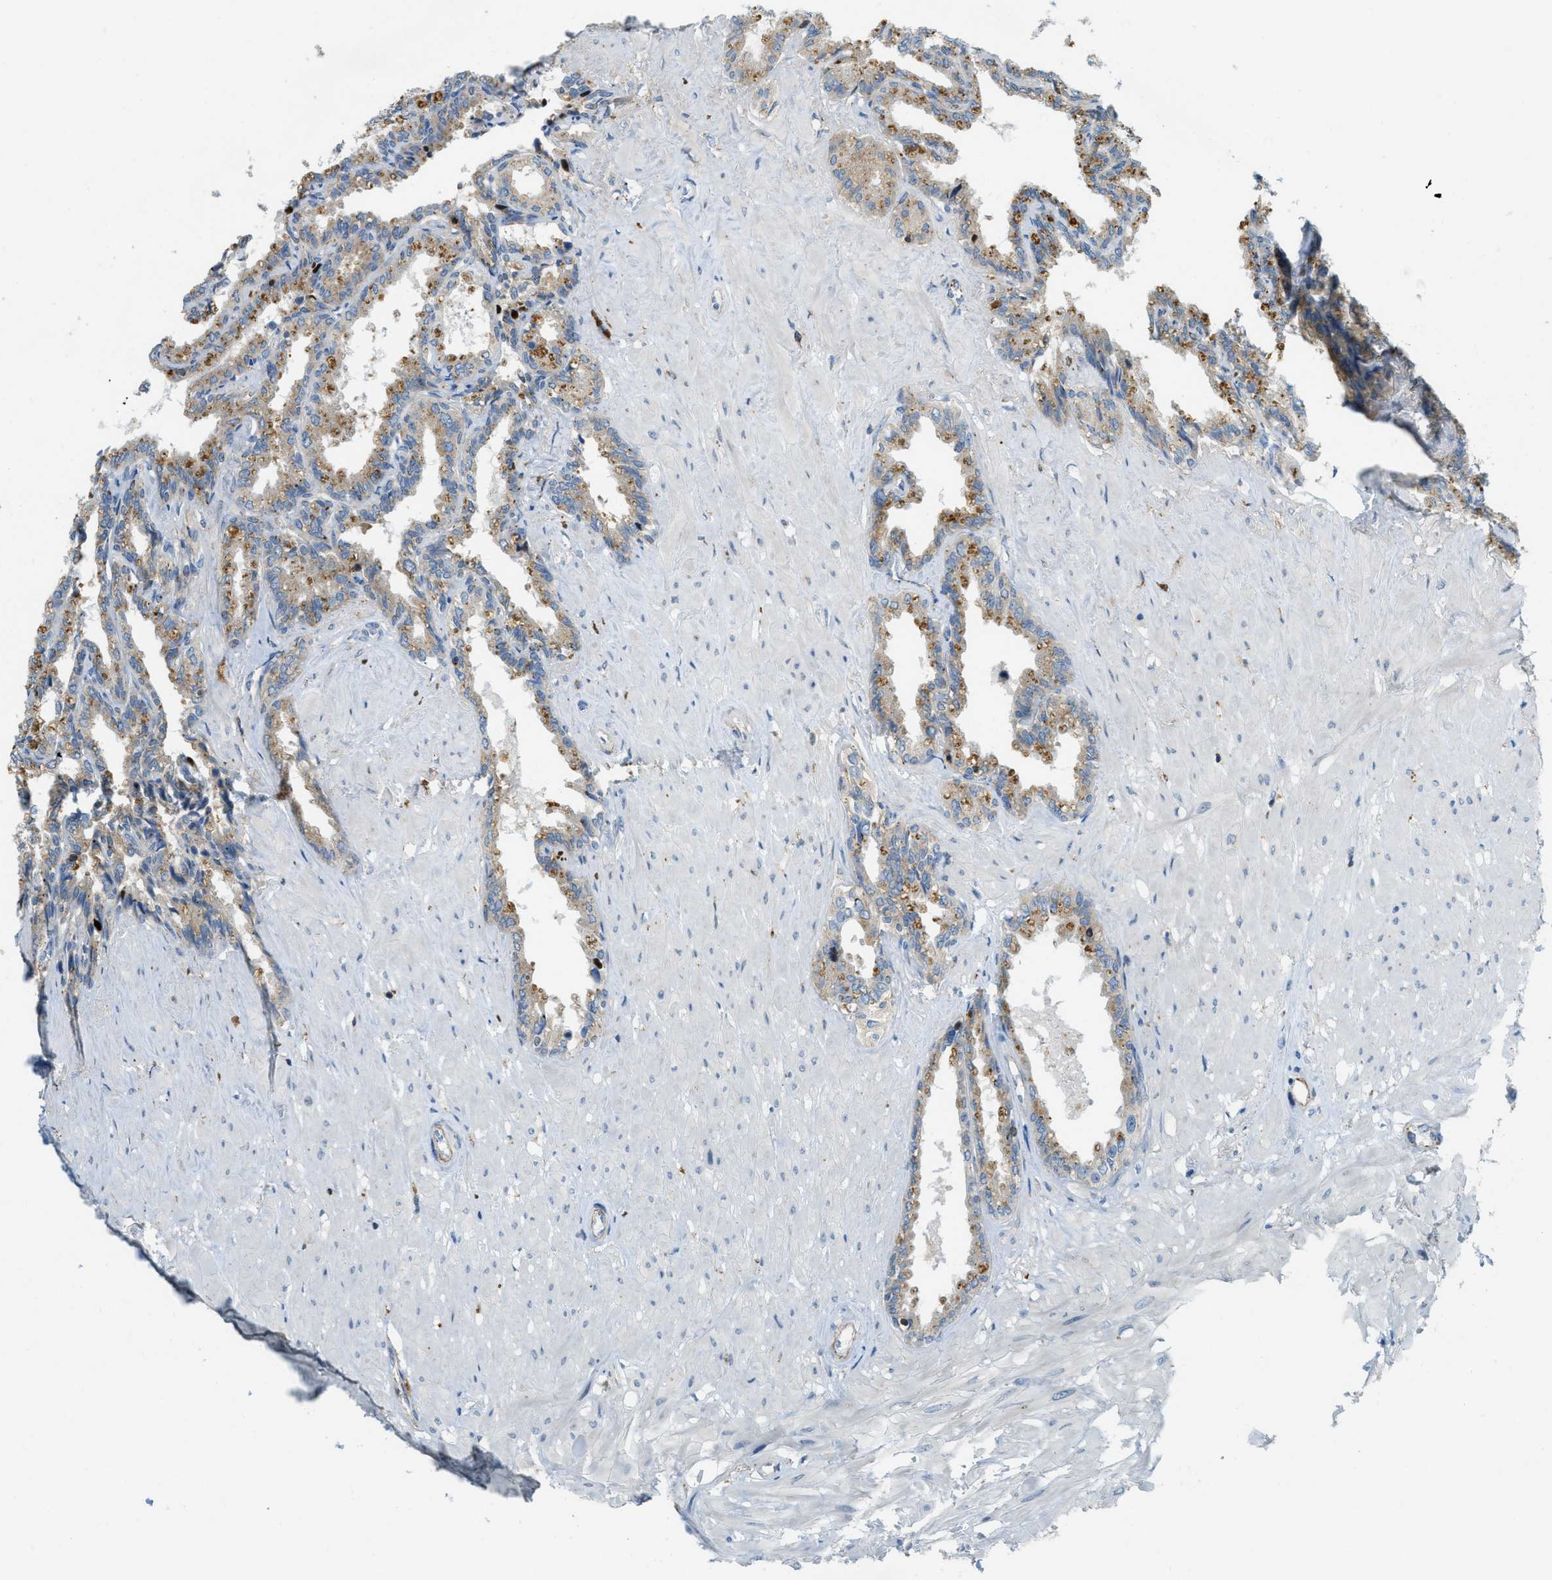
{"staining": {"intensity": "moderate", "quantity": ">75%", "location": "cytoplasmic/membranous"}, "tissue": "seminal vesicle", "cell_type": "Glandular cells", "image_type": "normal", "snomed": [{"axis": "morphology", "description": "Normal tissue, NOS"}, {"axis": "topography", "description": "Seminal veicle"}], "caption": "IHC of normal human seminal vesicle reveals medium levels of moderate cytoplasmic/membranous positivity in about >75% of glandular cells. The protein of interest is shown in brown color, while the nuclei are stained blue.", "gene": "PLBD2", "patient": {"sex": "male", "age": 46}}